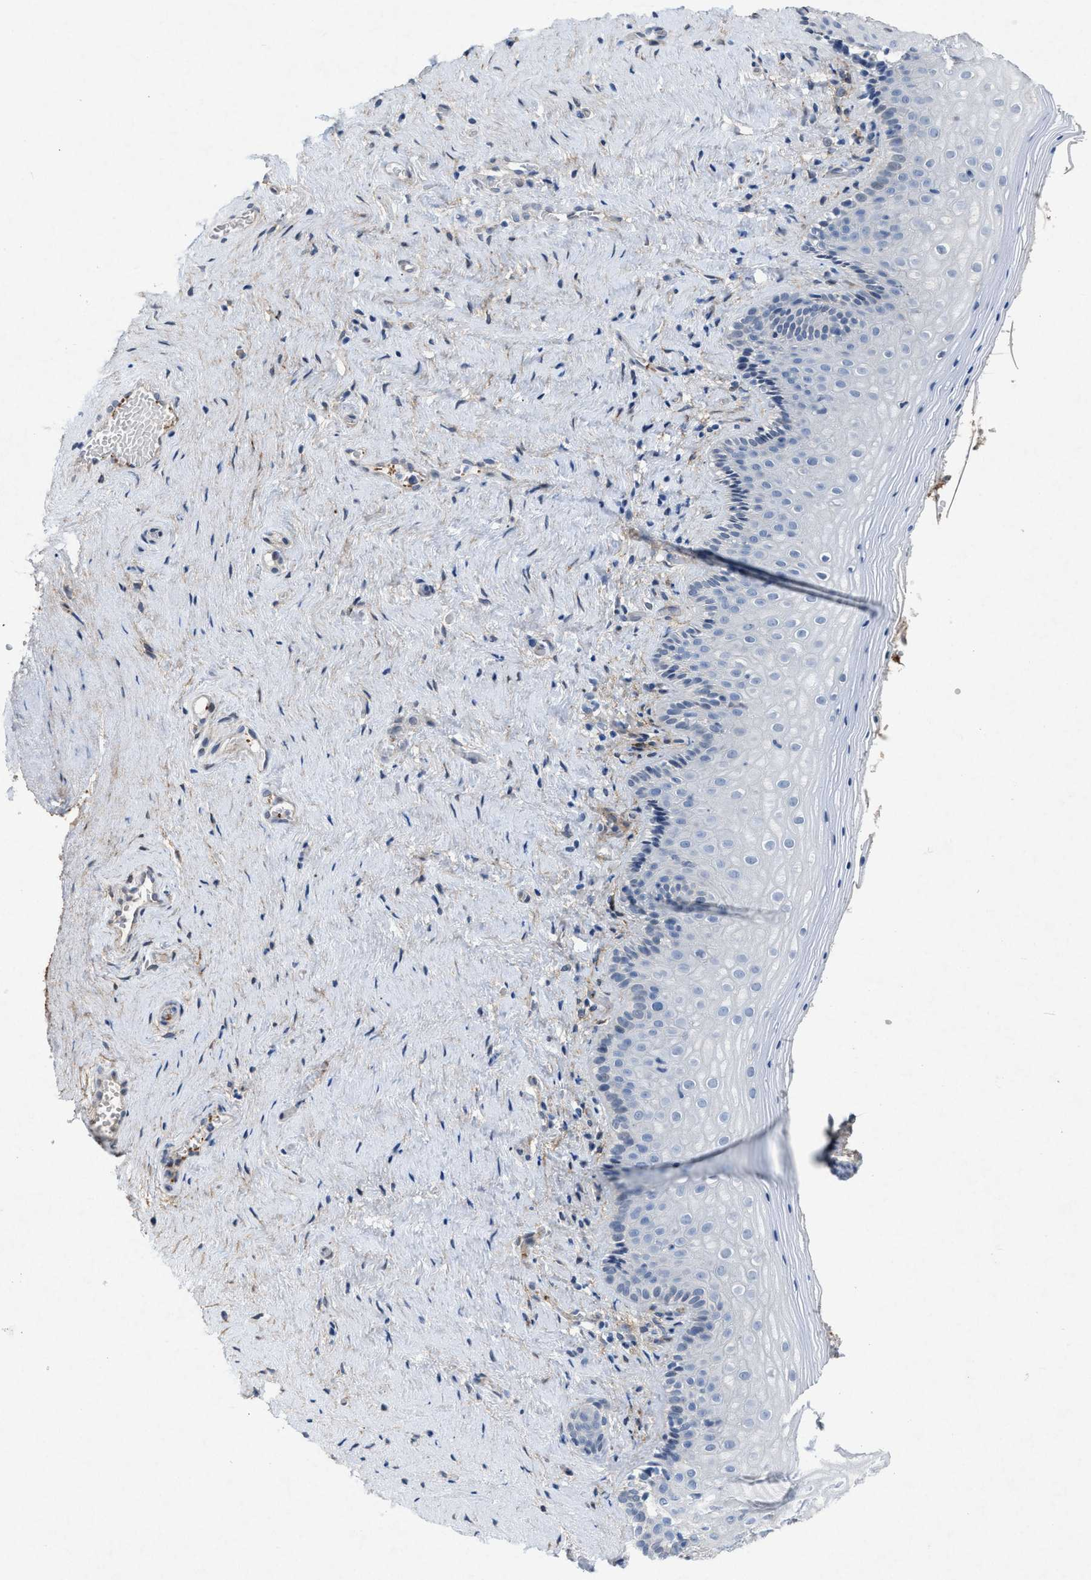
{"staining": {"intensity": "negative", "quantity": "none", "location": "none"}, "tissue": "vagina", "cell_type": "Squamous epithelial cells", "image_type": "normal", "snomed": [{"axis": "morphology", "description": "Normal tissue, NOS"}, {"axis": "topography", "description": "Vagina"}], "caption": "Immunohistochemistry (IHC) photomicrograph of benign vagina stained for a protein (brown), which displays no expression in squamous epithelial cells. (Brightfield microscopy of DAB immunohistochemistry (IHC) at high magnification).", "gene": "PDGFRA", "patient": {"sex": "female", "age": 44}}